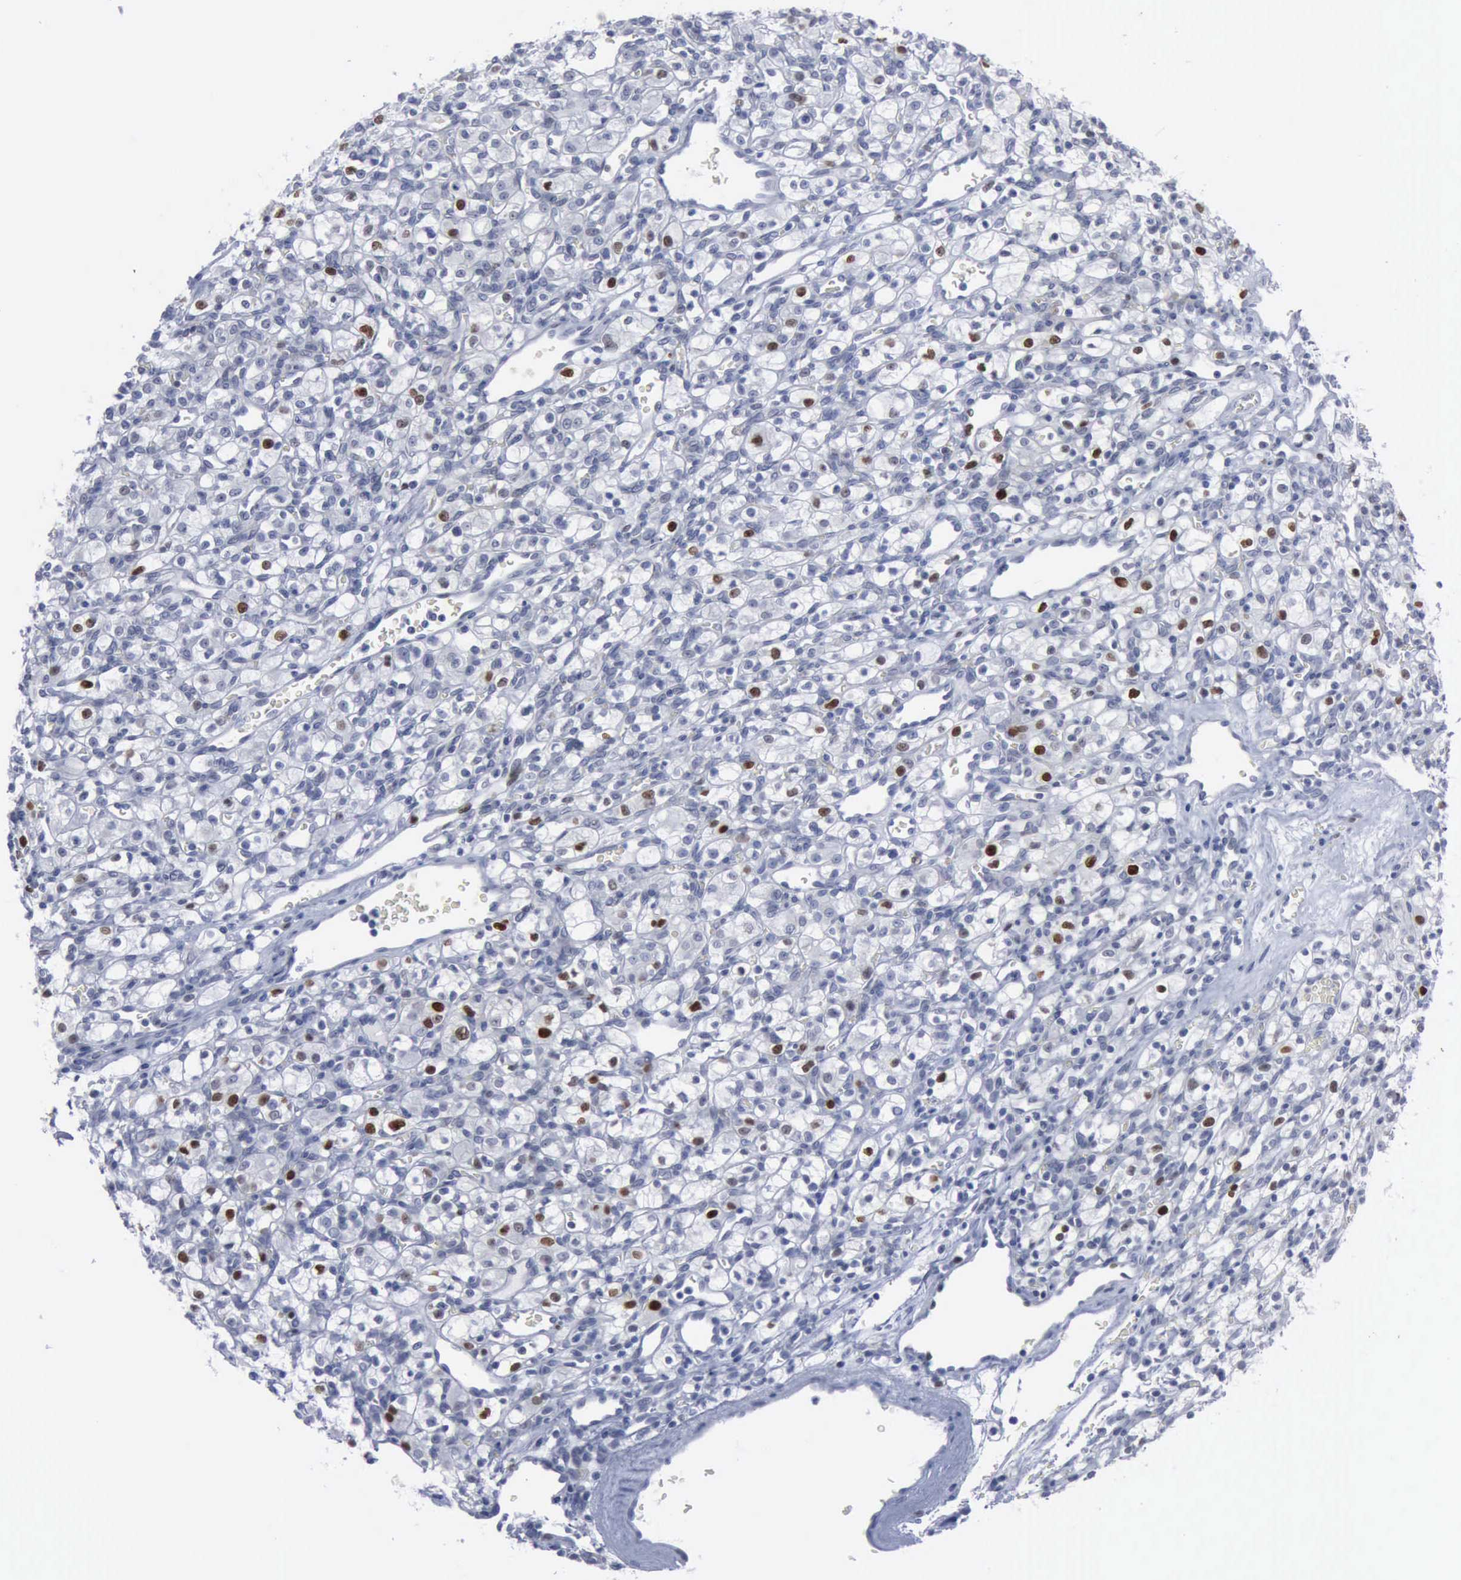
{"staining": {"intensity": "strong", "quantity": "<25%", "location": "nuclear"}, "tissue": "renal cancer", "cell_type": "Tumor cells", "image_type": "cancer", "snomed": [{"axis": "morphology", "description": "Adenocarcinoma, NOS"}, {"axis": "topography", "description": "Kidney"}], "caption": "The histopathology image shows a brown stain indicating the presence of a protein in the nuclear of tumor cells in adenocarcinoma (renal). Using DAB (brown) and hematoxylin (blue) stains, captured at high magnification using brightfield microscopy.", "gene": "MCM5", "patient": {"sex": "female", "age": 62}}